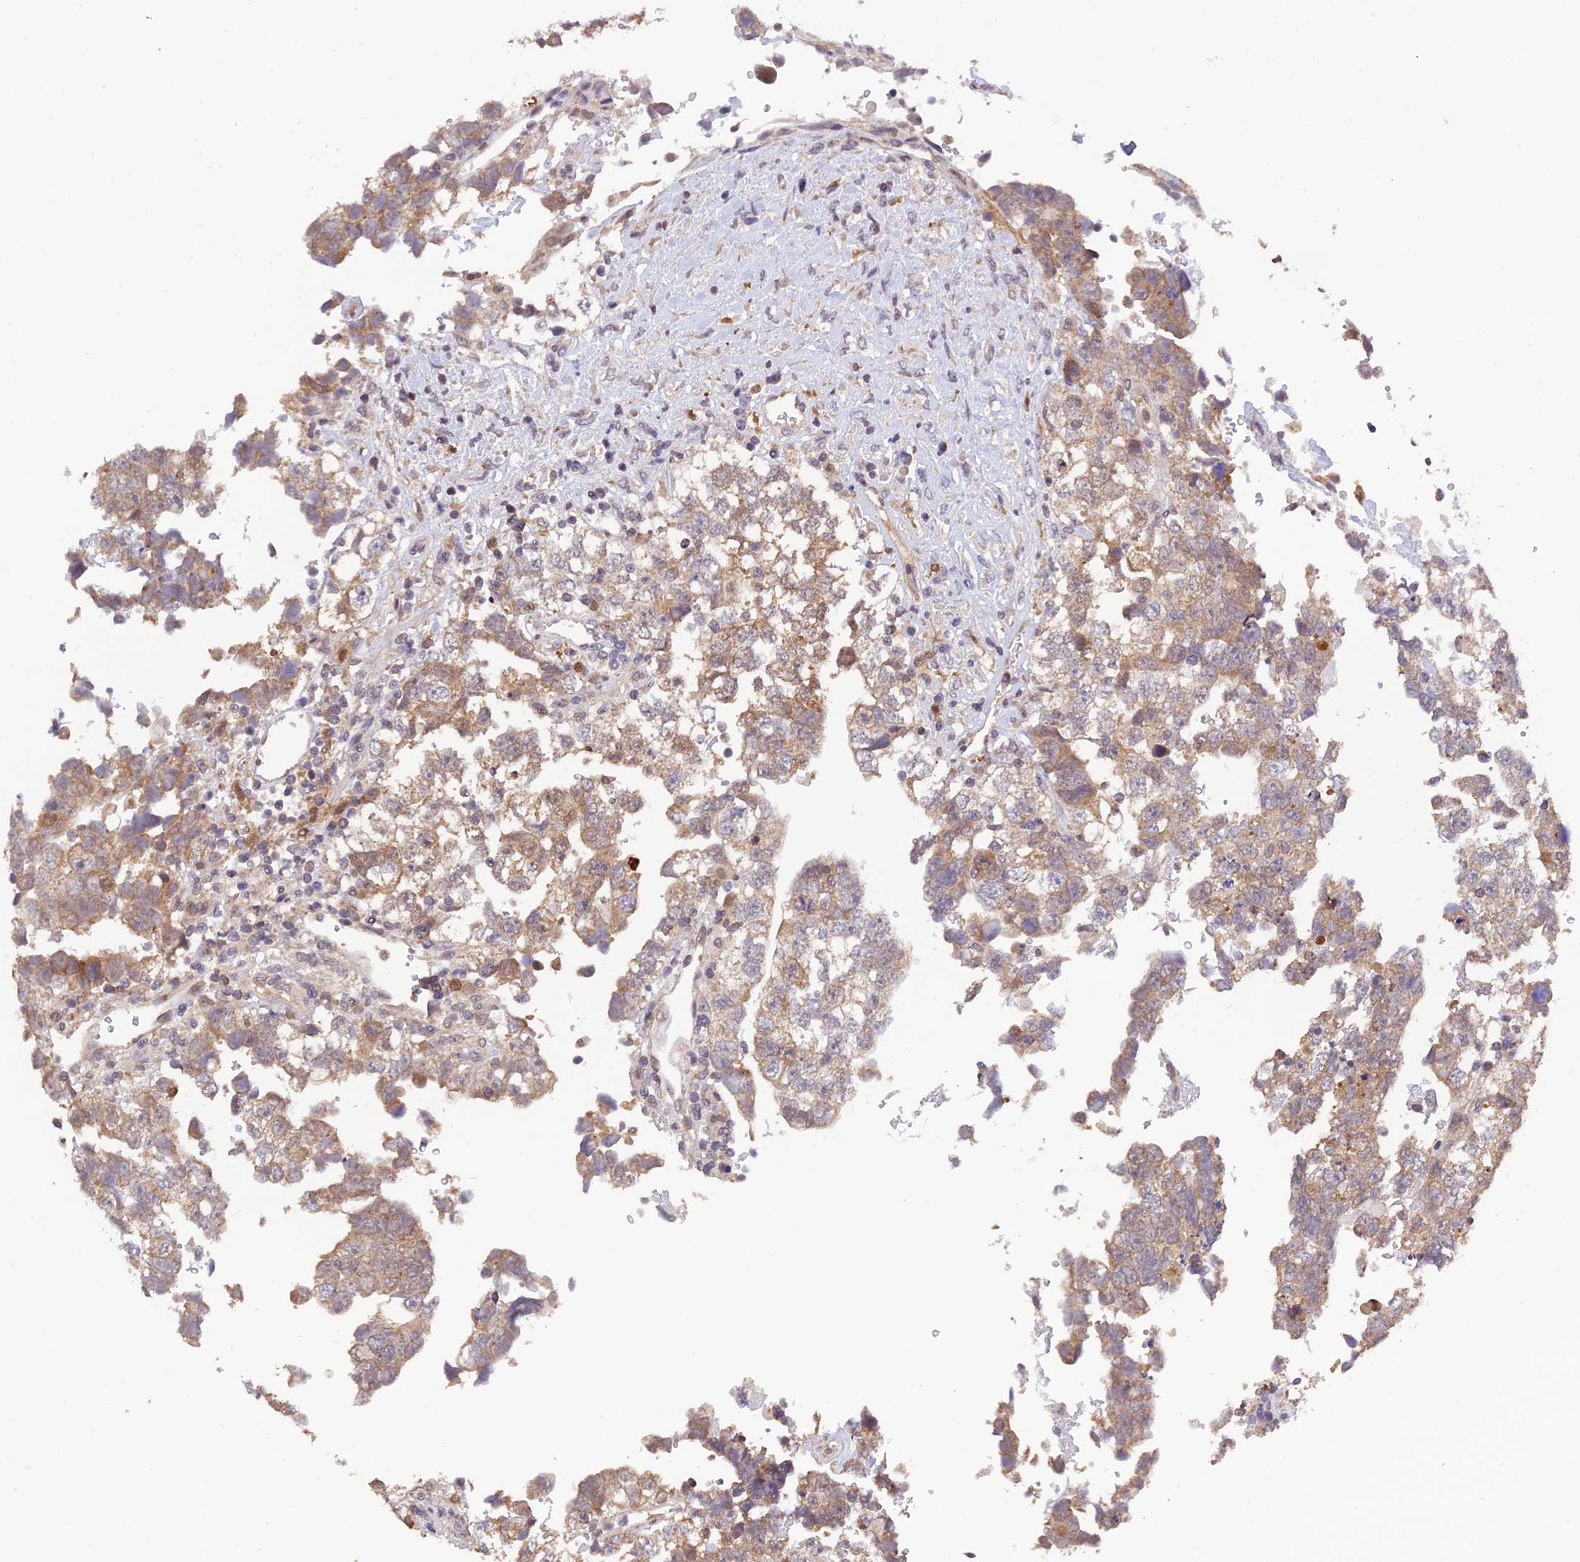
{"staining": {"intensity": "weak", "quantity": ">75%", "location": "cytoplasmic/membranous"}, "tissue": "testis cancer", "cell_type": "Tumor cells", "image_type": "cancer", "snomed": [{"axis": "morphology", "description": "Carcinoma, Embryonal, NOS"}, {"axis": "topography", "description": "Testis"}], "caption": "Immunohistochemistry (IHC) of testis cancer reveals low levels of weak cytoplasmic/membranous positivity in about >75% of tumor cells.", "gene": "MNS1", "patient": {"sex": "male", "age": 37}}